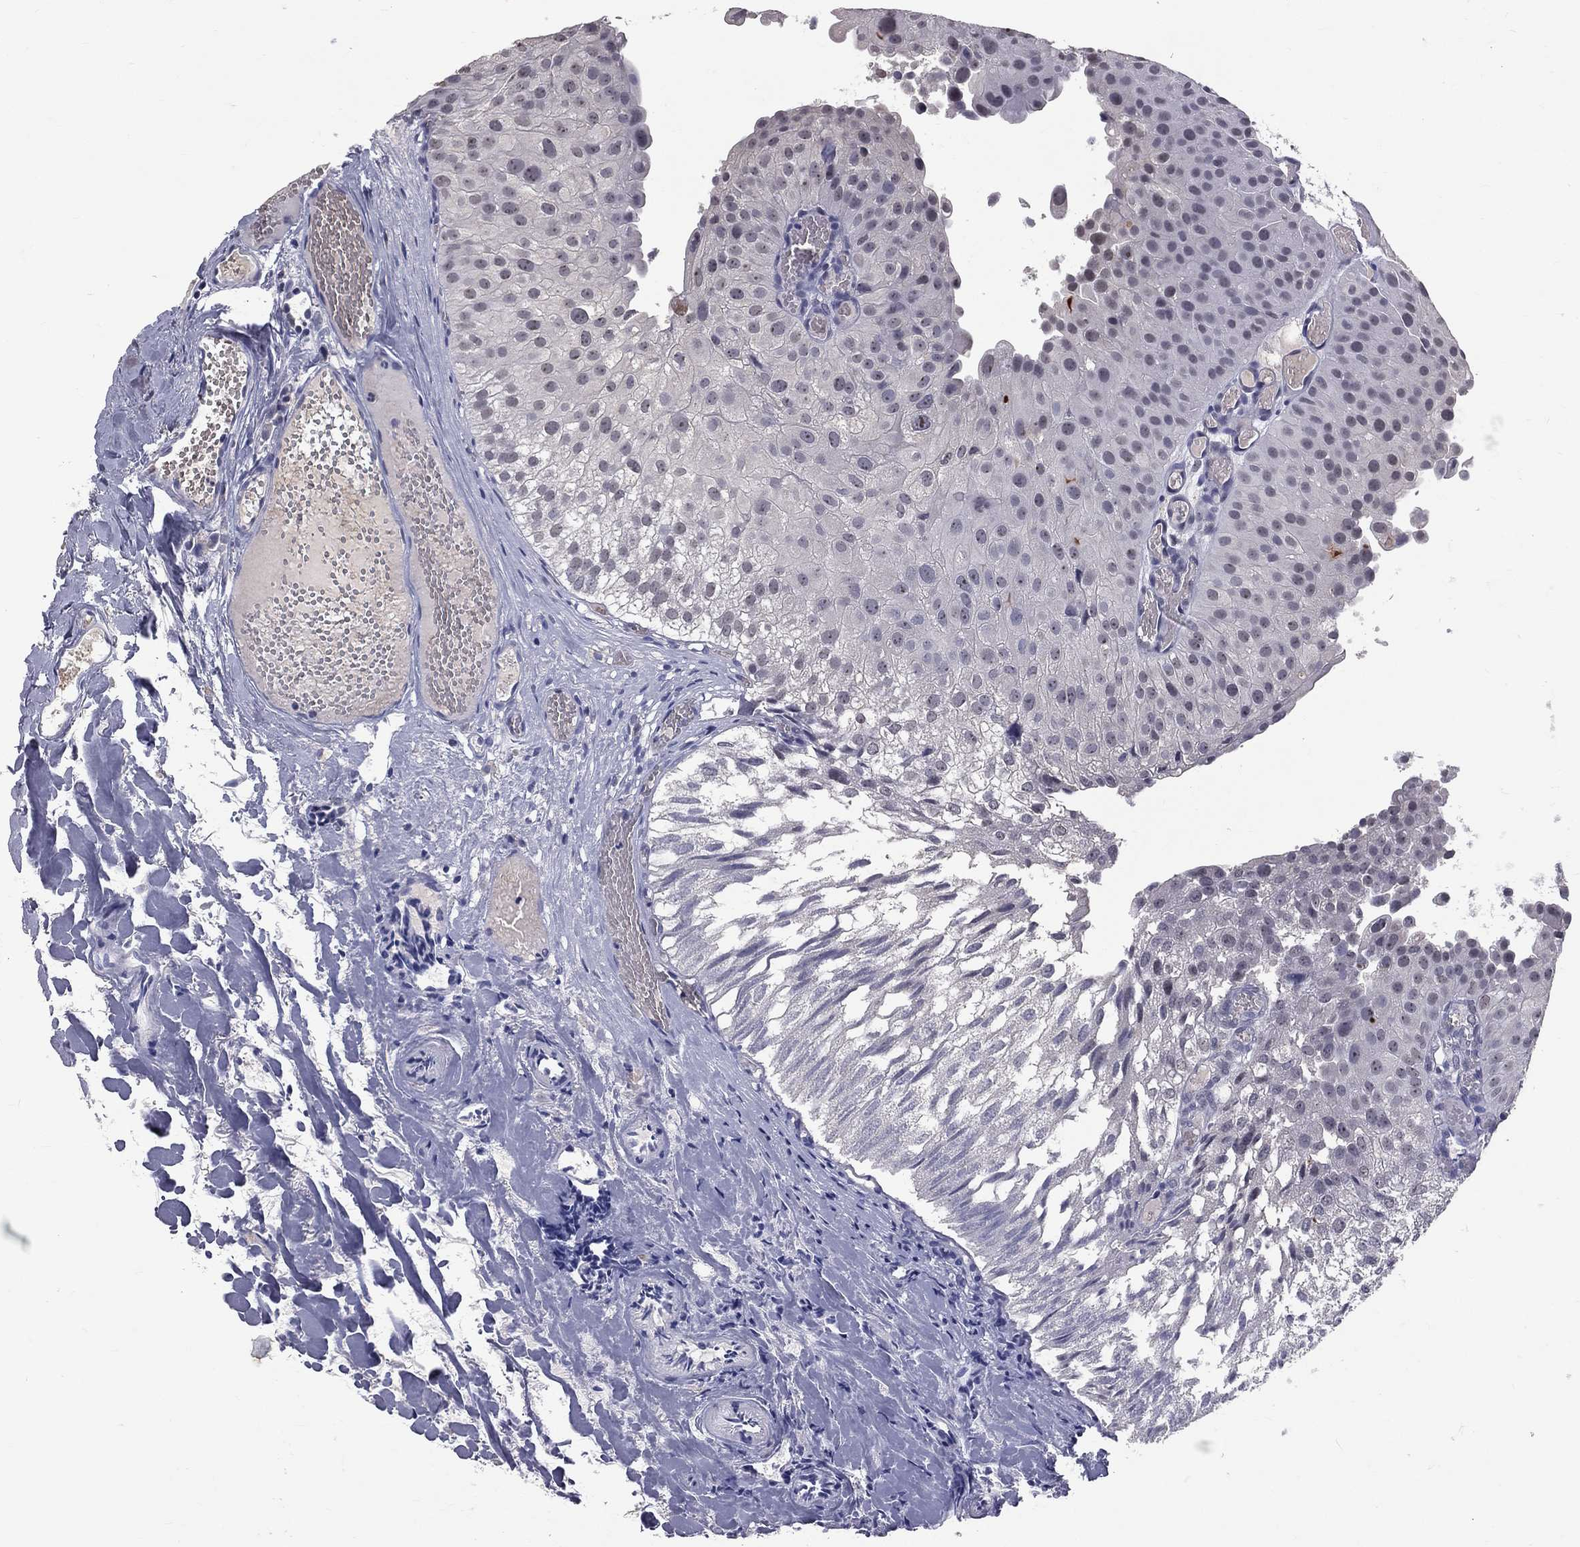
{"staining": {"intensity": "negative", "quantity": "none", "location": "none"}, "tissue": "urothelial cancer", "cell_type": "Tumor cells", "image_type": "cancer", "snomed": [{"axis": "morphology", "description": "Urothelial carcinoma, Low grade"}, {"axis": "topography", "description": "Urinary bladder"}], "caption": "There is no significant expression in tumor cells of urothelial cancer. (Brightfield microscopy of DAB immunohistochemistry (IHC) at high magnification).", "gene": "DSG4", "patient": {"sex": "female", "age": 78}}